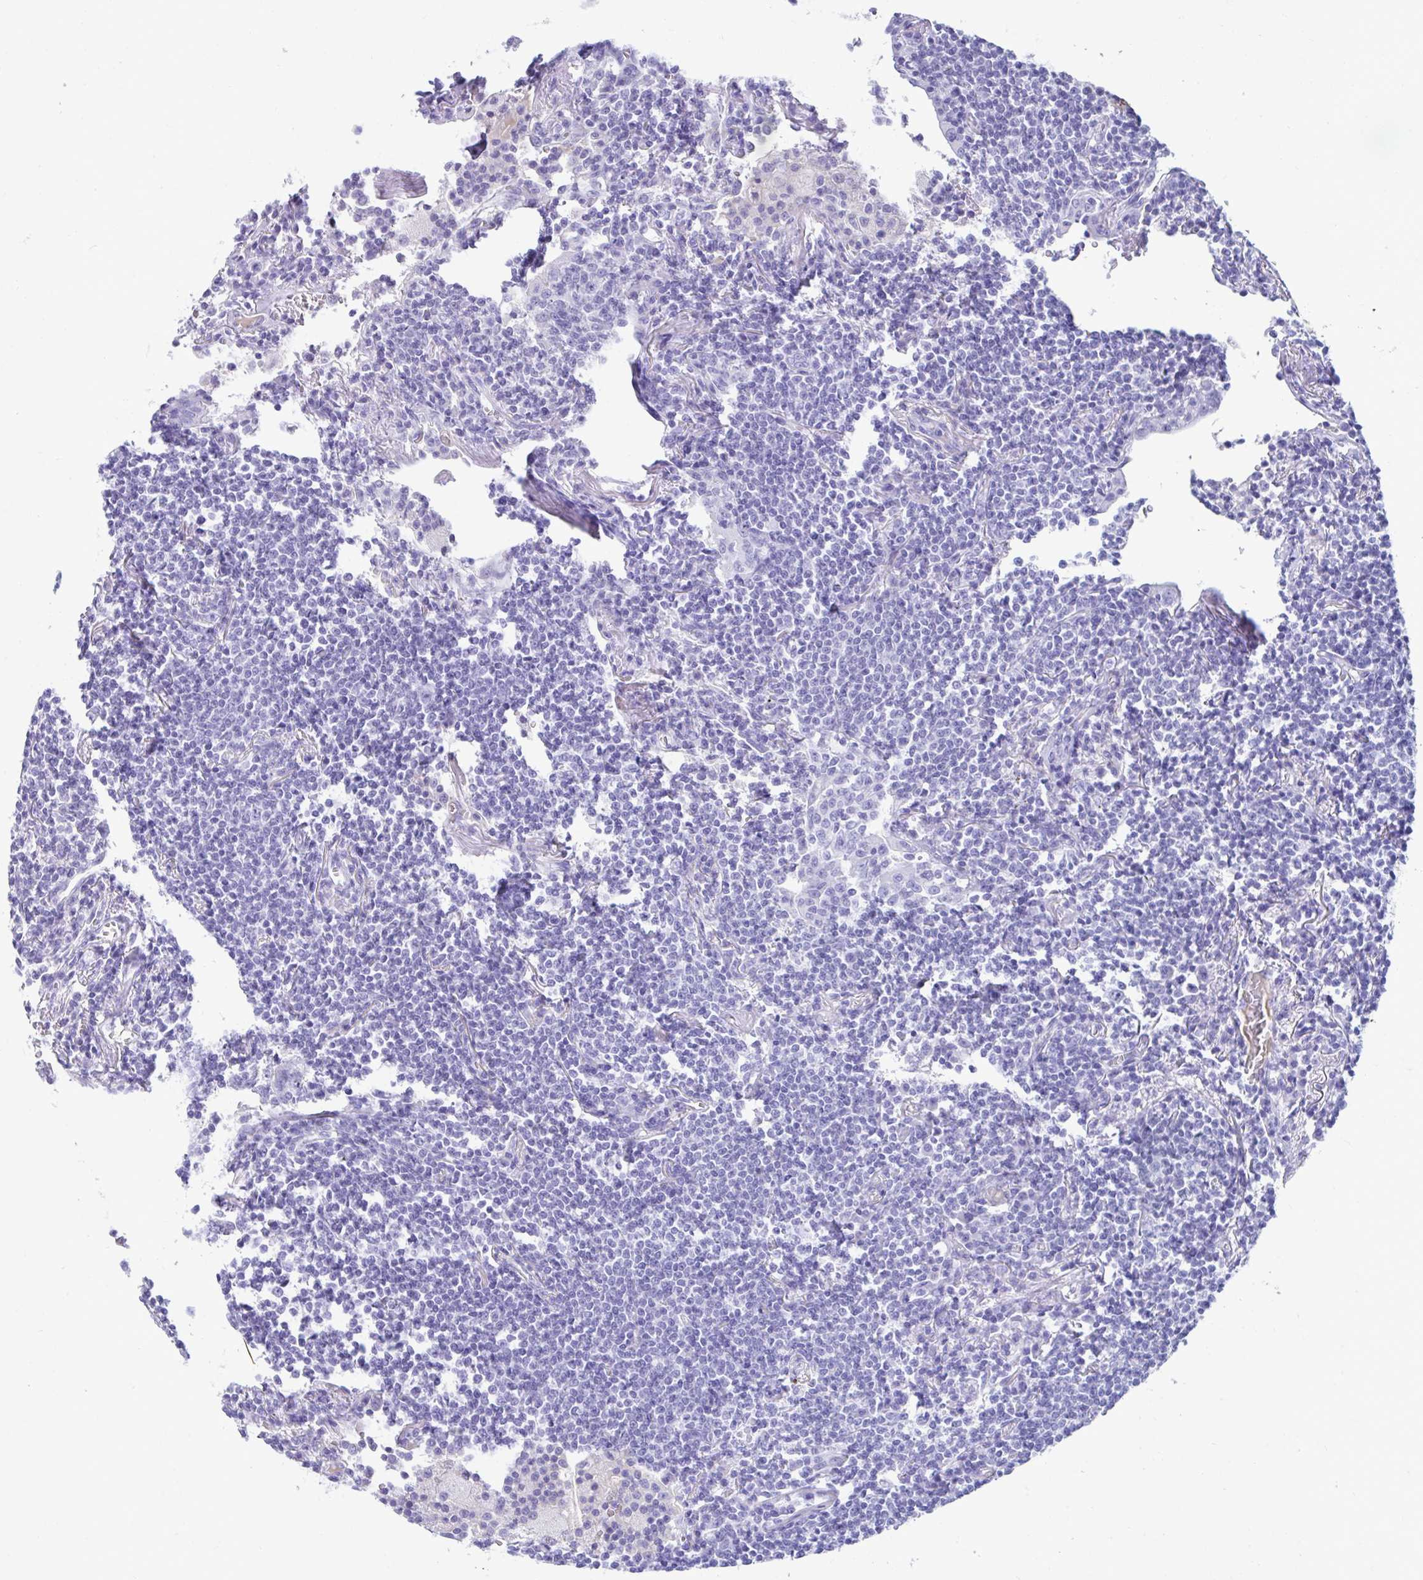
{"staining": {"intensity": "negative", "quantity": "none", "location": "none"}, "tissue": "lymphoma", "cell_type": "Tumor cells", "image_type": "cancer", "snomed": [{"axis": "morphology", "description": "Malignant lymphoma, non-Hodgkin's type, Low grade"}, {"axis": "topography", "description": "Lung"}], "caption": "Malignant lymphoma, non-Hodgkin's type (low-grade) was stained to show a protein in brown. There is no significant positivity in tumor cells.", "gene": "SMIM9", "patient": {"sex": "female", "age": 71}}